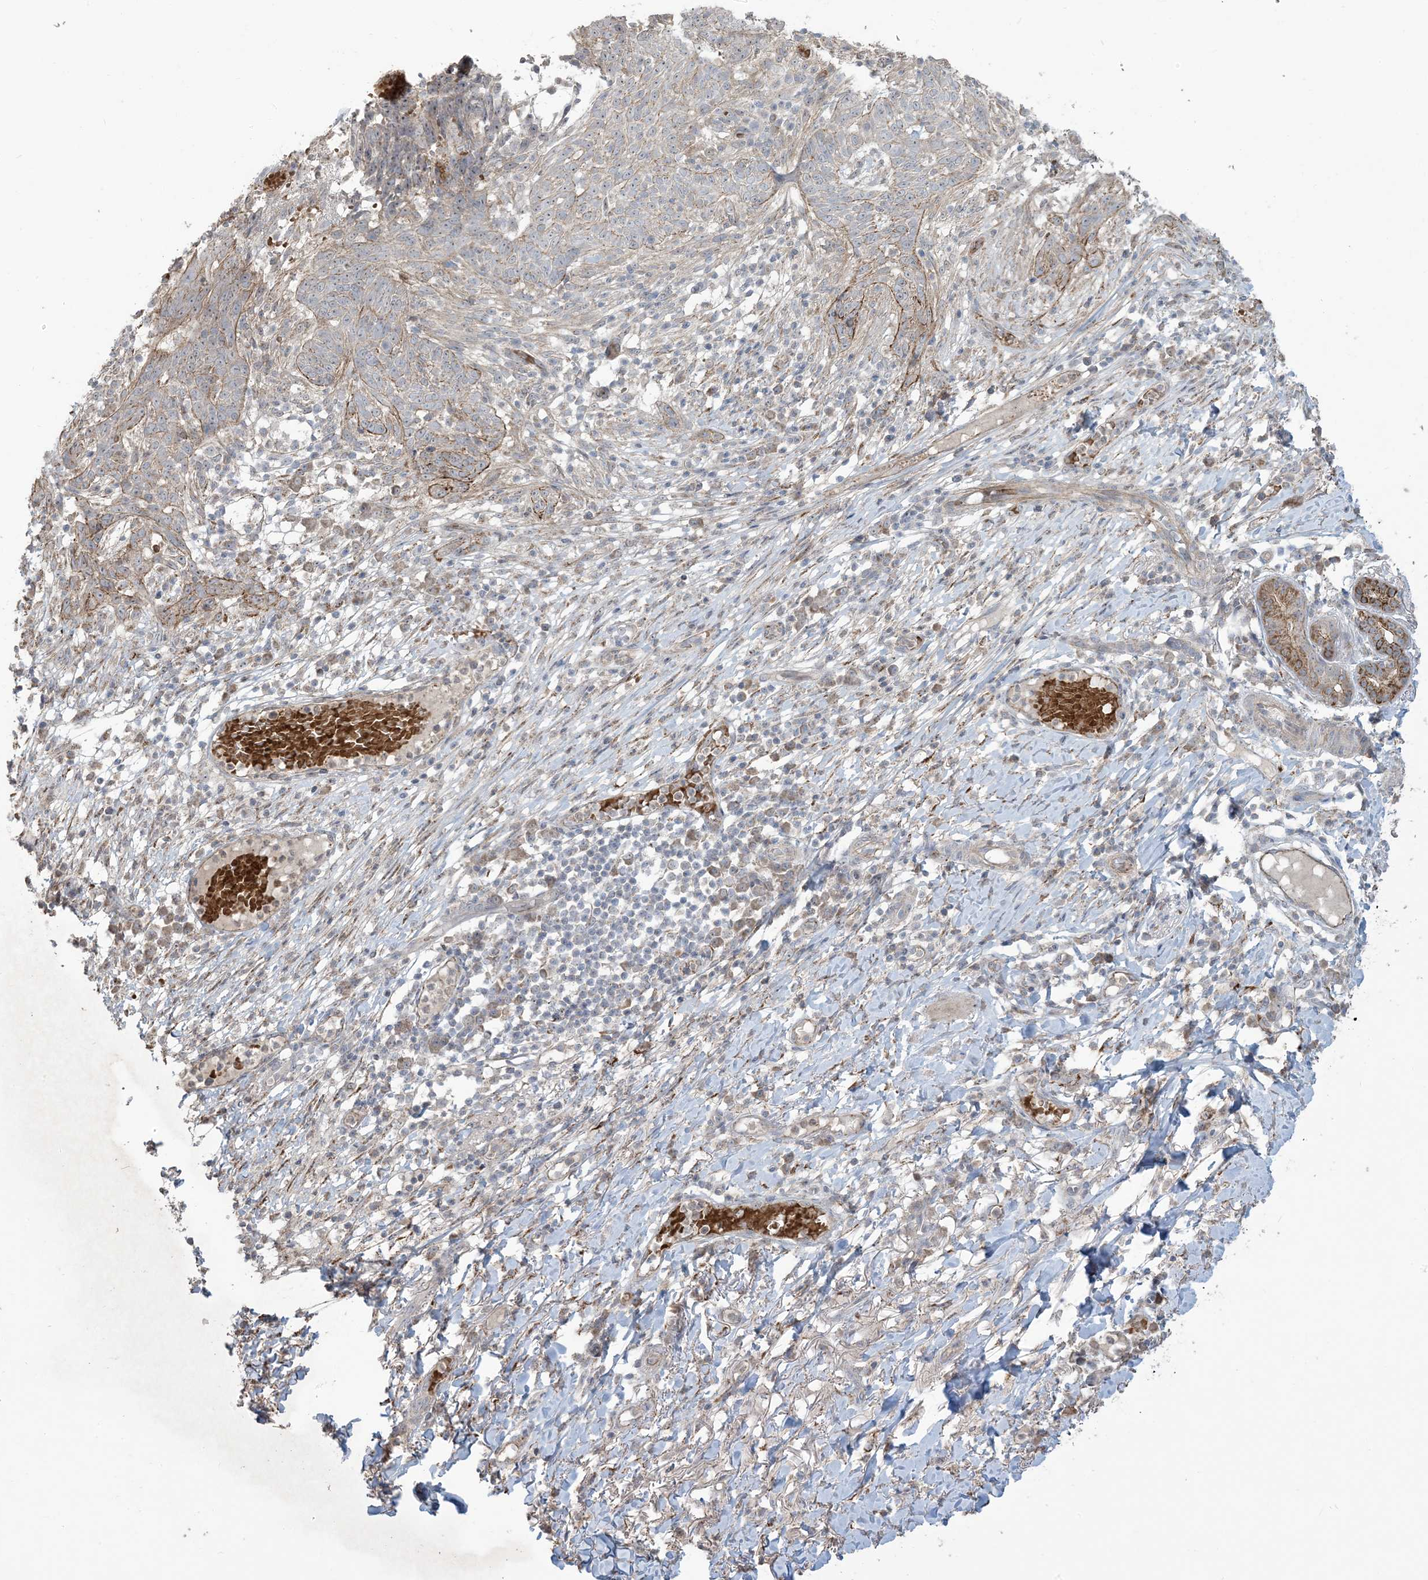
{"staining": {"intensity": "weak", "quantity": "<25%", "location": "cytoplasmic/membranous"}, "tissue": "skin cancer", "cell_type": "Tumor cells", "image_type": "cancer", "snomed": [{"axis": "morphology", "description": "Normal tissue, NOS"}, {"axis": "morphology", "description": "Basal cell carcinoma"}, {"axis": "topography", "description": "Skin"}], "caption": "A micrograph of skin cancer (basal cell carcinoma) stained for a protein displays no brown staining in tumor cells. (IHC, brightfield microscopy, high magnification).", "gene": "KLHL18", "patient": {"sex": "male", "age": 64}}